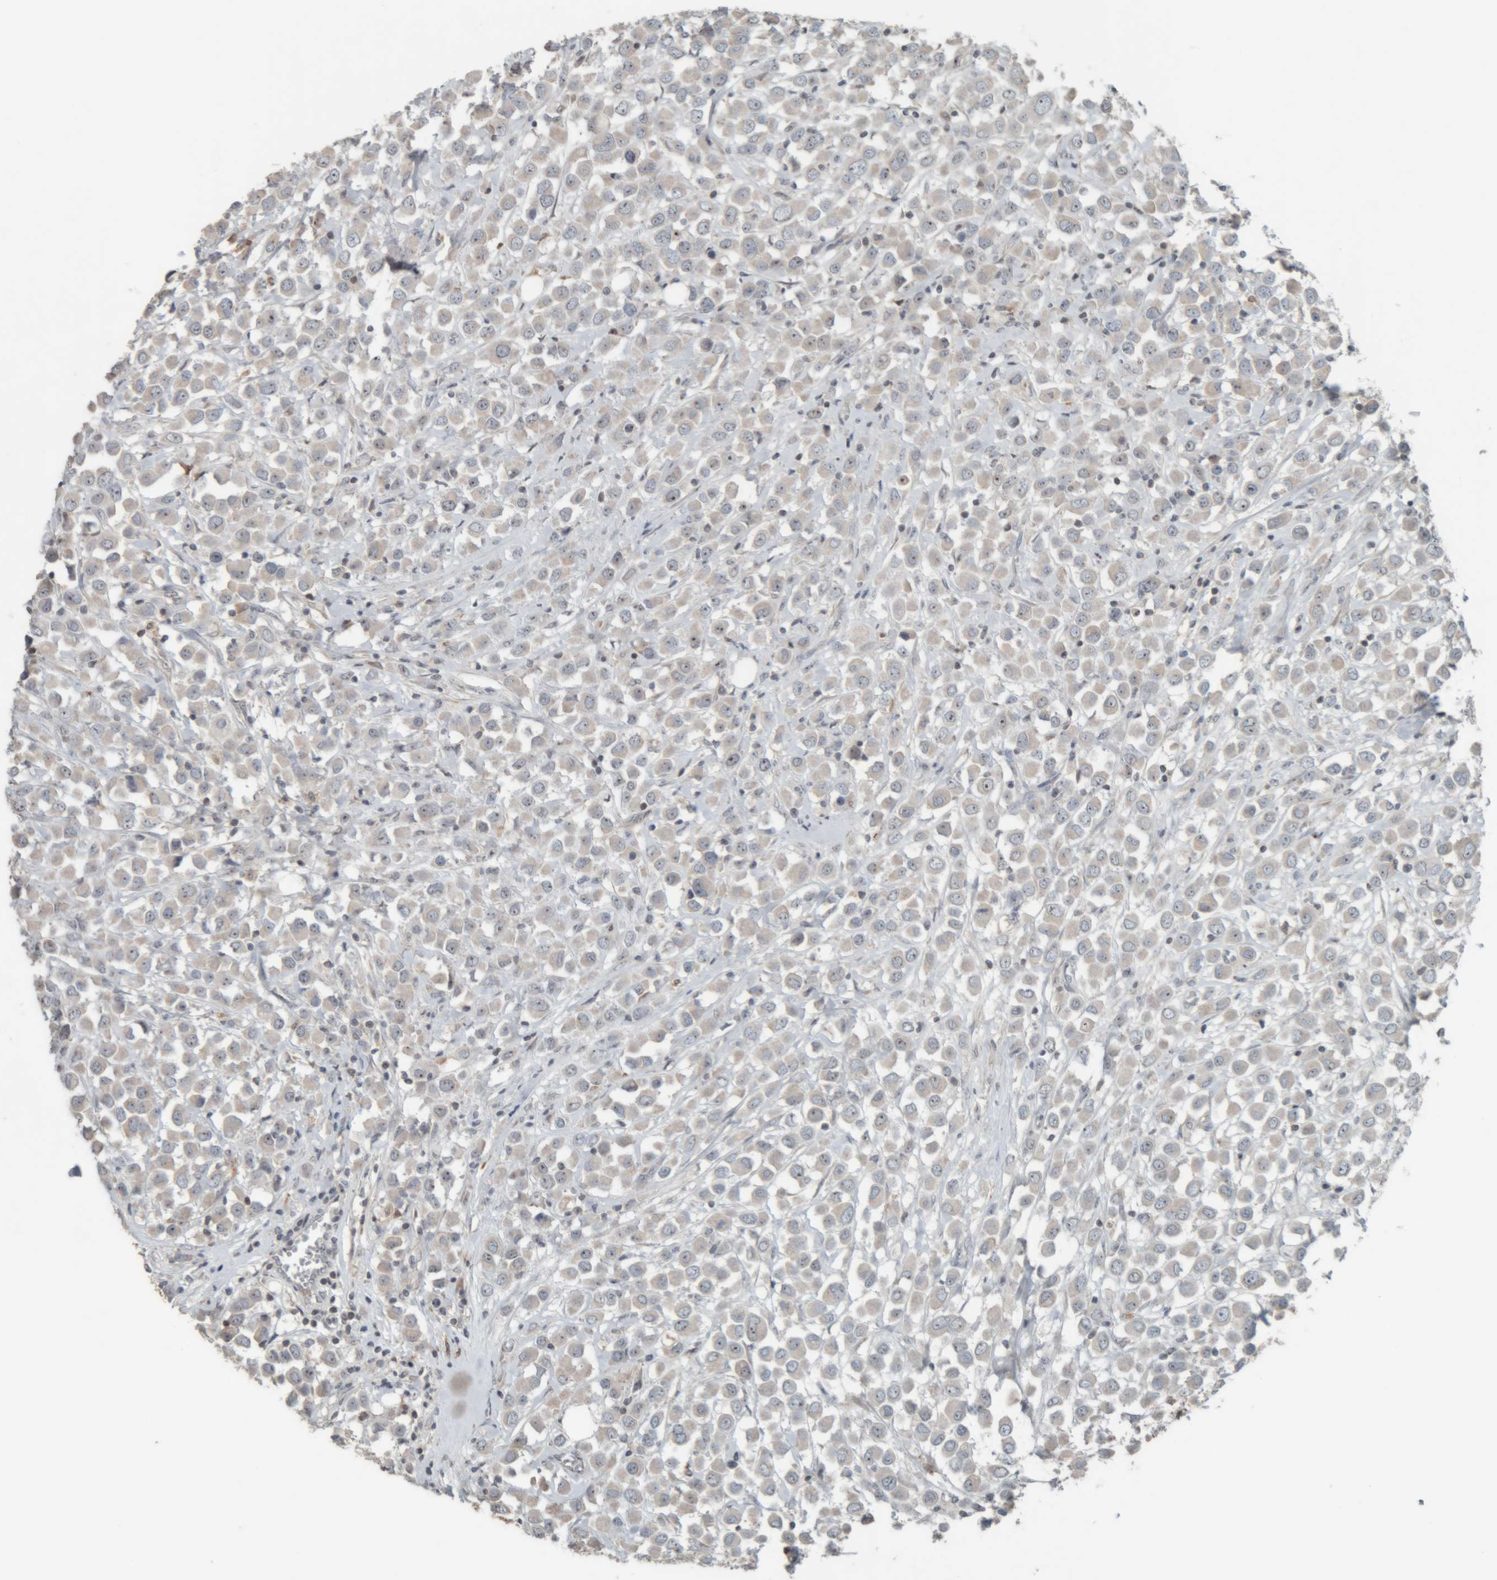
{"staining": {"intensity": "negative", "quantity": "none", "location": "none"}, "tissue": "breast cancer", "cell_type": "Tumor cells", "image_type": "cancer", "snomed": [{"axis": "morphology", "description": "Duct carcinoma"}, {"axis": "topography", "description": "Breast"}], "caption": "Infiltrating ductal carcinoma (breast) was stained to show a protein in brown. There is no significant staining in tumor cells.", "gene": "RPF1", "patient": {"sex": "female", "age": 61}}